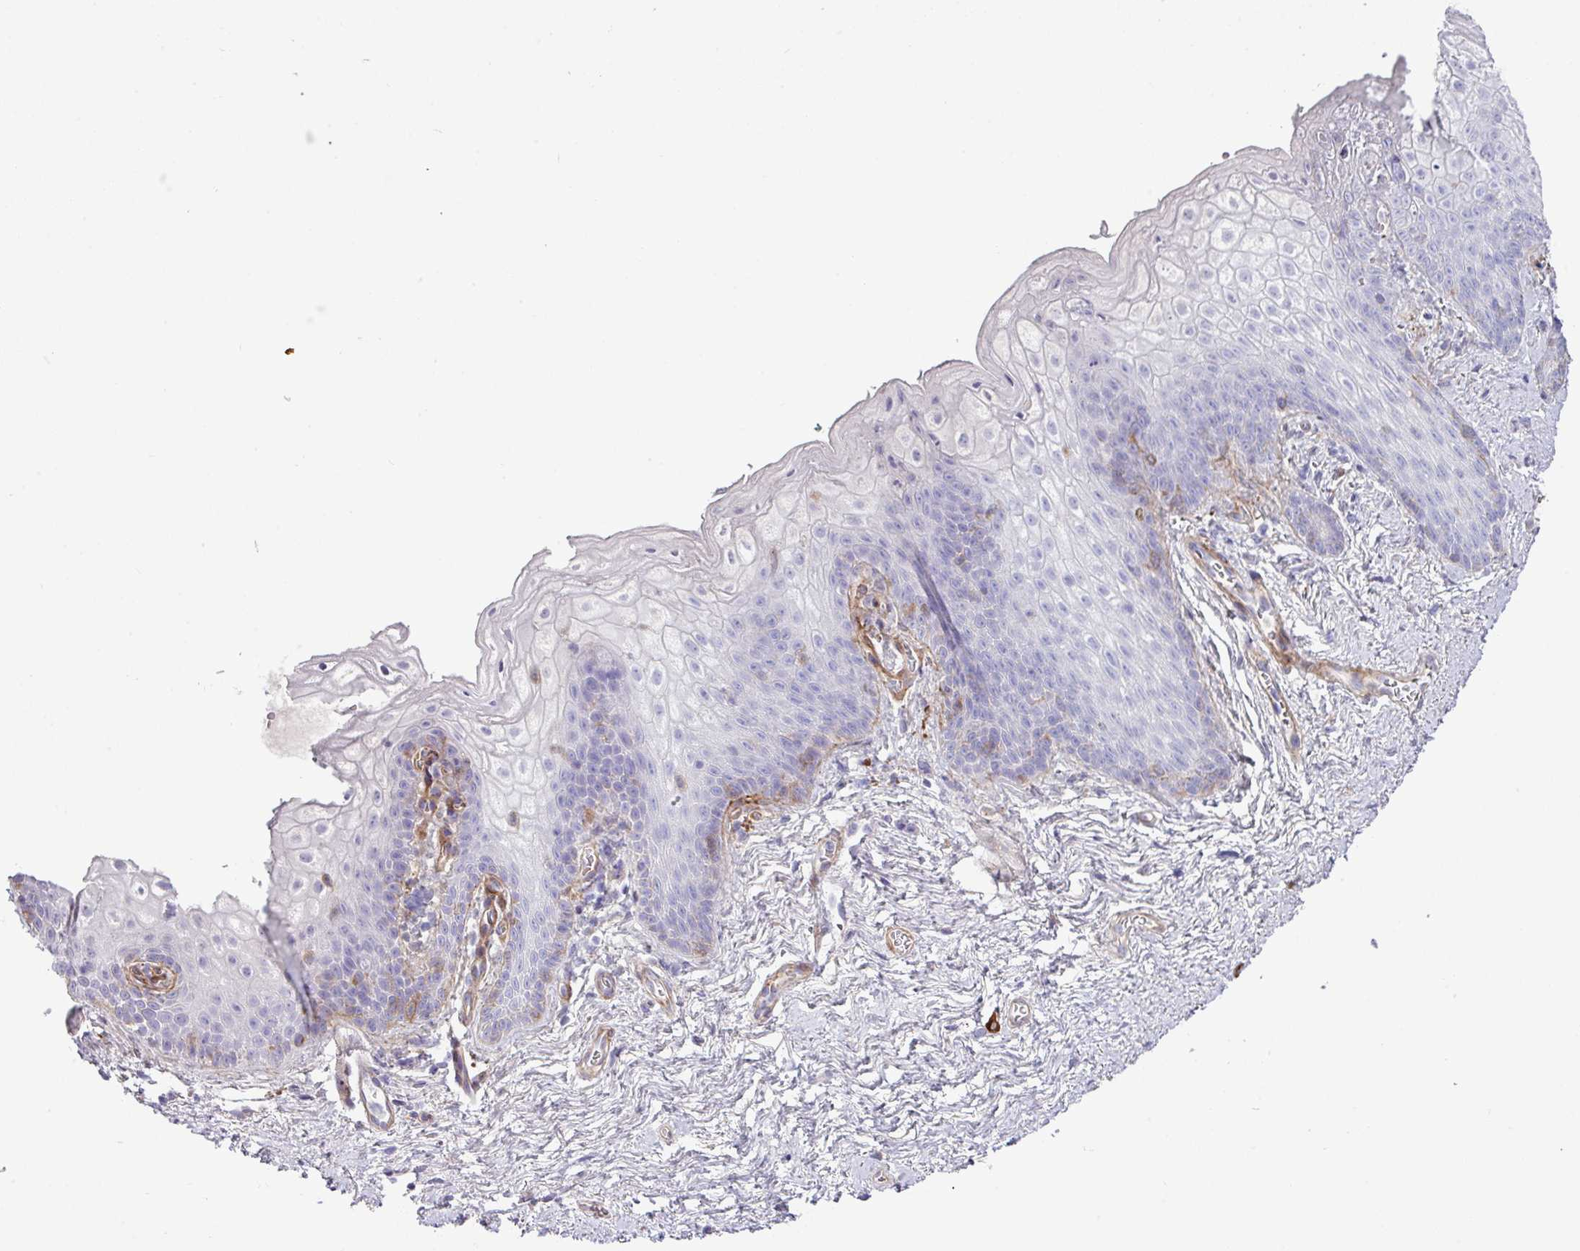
{"staining": {"intensity": "negative", "quantity": "none", "location": "none"}, "tissue": "vagina", "cell_type": "Squamous epithelial cells", "image_type": "normal", "snomed": [{"axis": "morphology", "description": "Normal tissue, NOS"}, {"axis": "topography", "description": "Vulva"}, {"axis": "topography", "description": "Vagina"}, {"axis": "topography", "description": "Peripheral nerve tissue"}], "caption": "An IHC micrograph of normal vagina is shown. There is no staining in squamous epithelial cells of vagina.", "gene": "KIRREL3", "patient": {"sex": "female", "age": 66}}